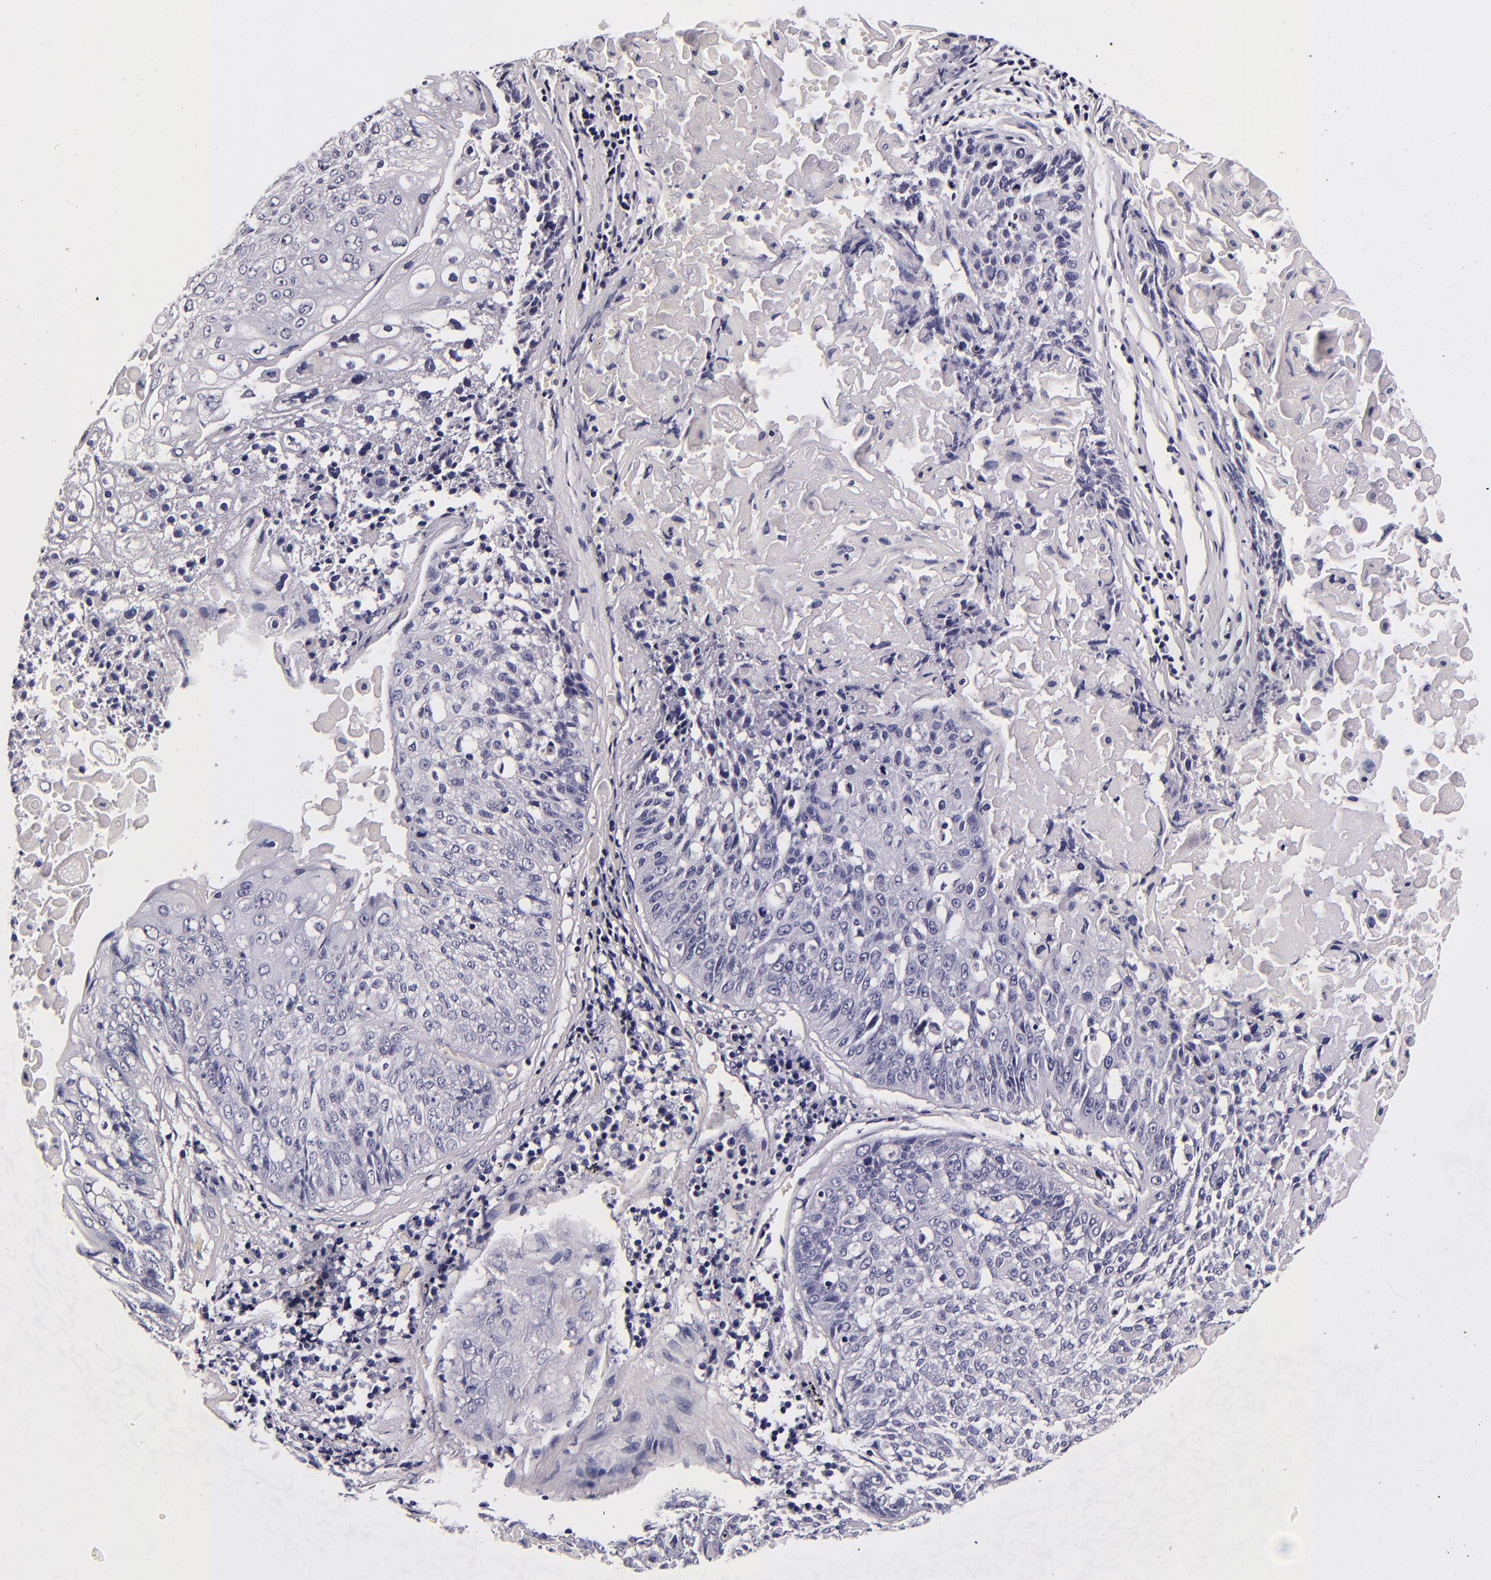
{"staining": {"intensity": "negative", "quantity": "none", "location": "none"}, "tissue": "lung cancer", "cell_type": "Tumor cells", "image_type": "cancer", "snomed": [{"axis": "morphology", "description": "Adenocarcinoma, NOS"}, {"axis": "topography", "description": "Lung"}], "caption": "Immunohistochemistry histopathology image of neoplastic tissue: human lung adenocarcinoma stained with DAB (3,3'-diaminobenzidine) exhibits no significant protein positivity in tumor cells. The staining is performed using DAB brown chromogen with nuclei counter-stained in using hematoxylin.", "gene": "FBN1", "patient": {"sex": "male", "age": 60}}